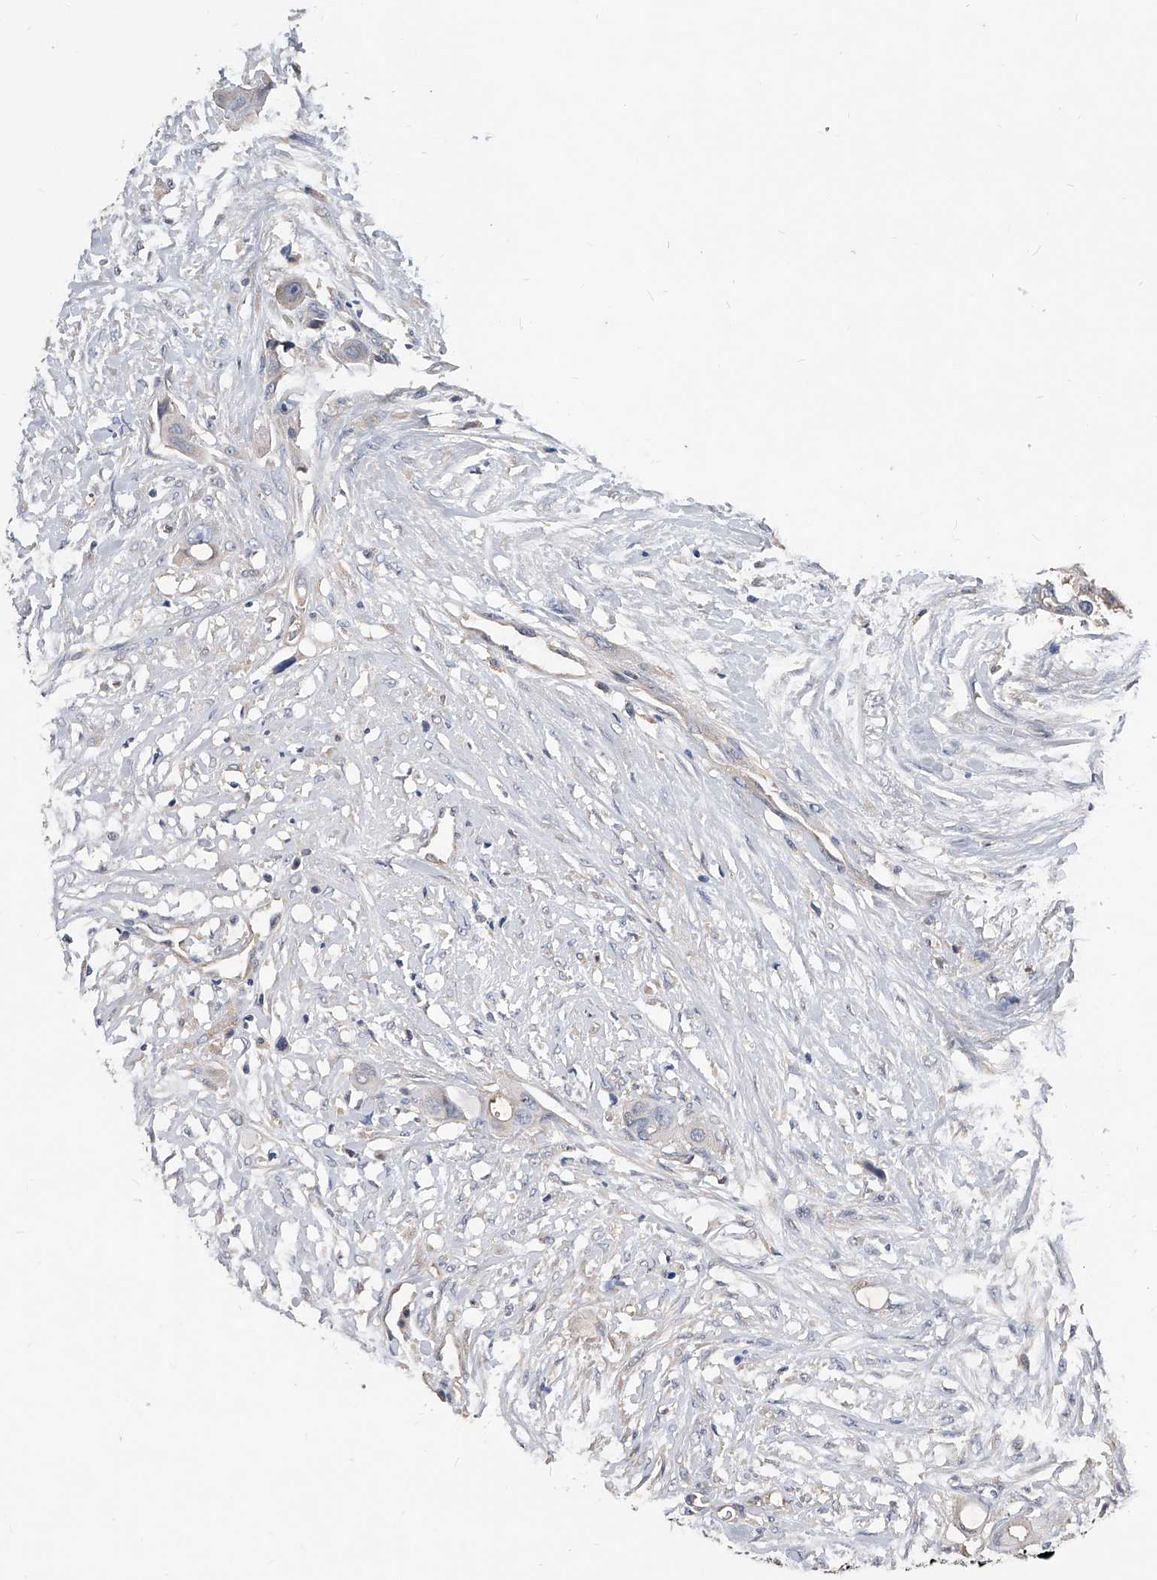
{"staining": {"intensity": "negative", "quantity": "none", "location": "none"}, "tissue": "colorectal cancer", "cell_type": "Tumor cells", "image_type": "cancer", "snomed": [{"axis": "morphology", "description": "Adenocarcinoma, NOS"}, {"axis": "topography", "description": "Colon"}], "caption": "Immunohistochemical staining of human colorectal cancer (adenocarcinoma) reveals no significant expression in tumor cells.", "gene": "HOMER3", "patient": {"sex": "female", "age": 57}}